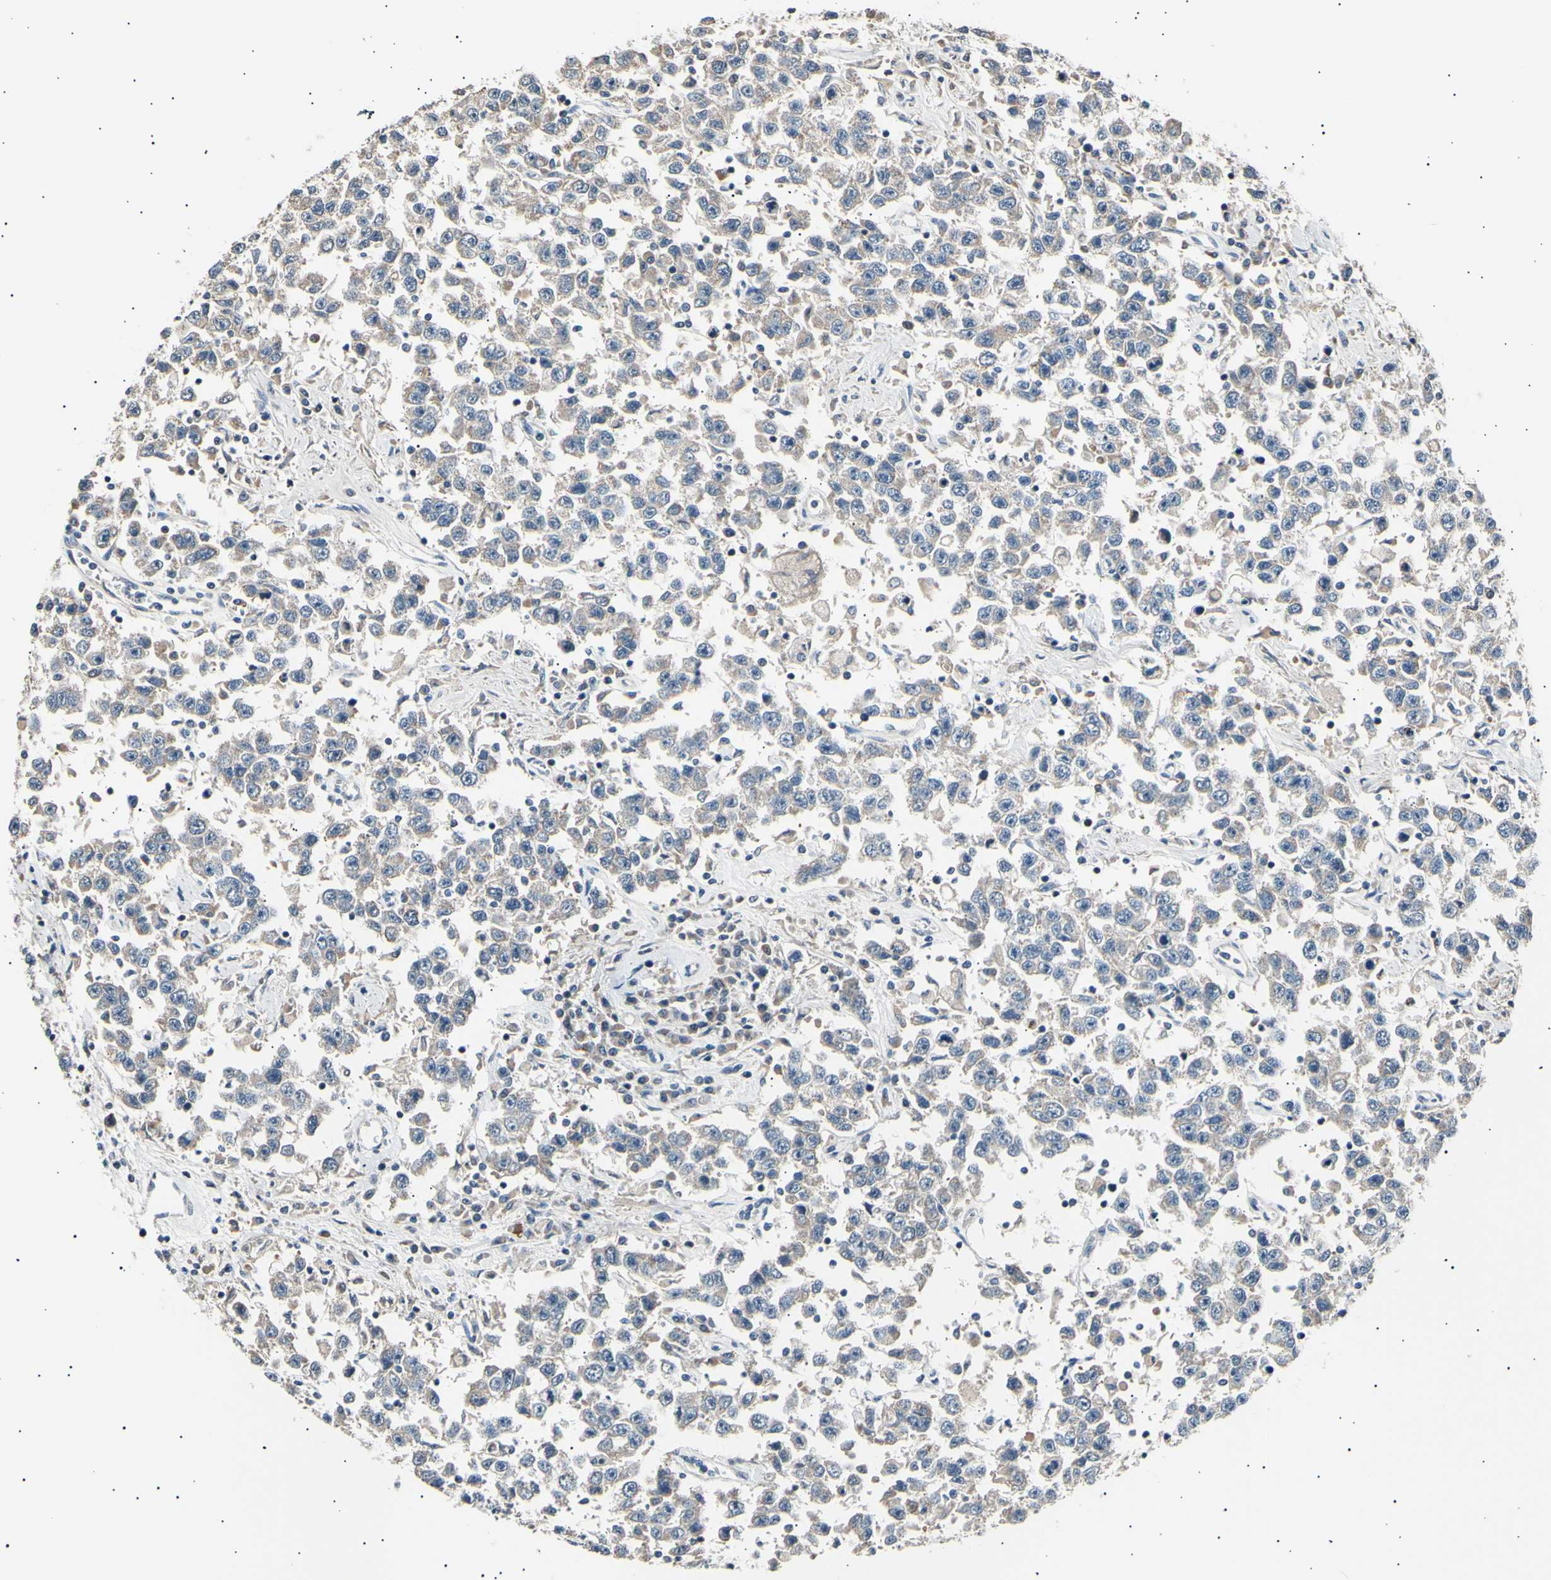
{"staining": {"intensity": "weak", "quantity": ">75%", "location": "cytoplasmic/membranous"}, "tissue": "testis cancer", "cell_type": "Tumor cells", "image_type": "cancer", "snomed": [{"axis": "morphology", "description": "Seminoma, NOS"}, {"axis": "topography", "description": "Testis"}], "caption": "Seminoma (testis) was stained to show a protein in brown. There is low levels of weak cytoplasmic/membranous positivity in approximately >75% of tumor cells.", "gene": "ITGA6", "patient": {"sex": "male", "age": 41}}